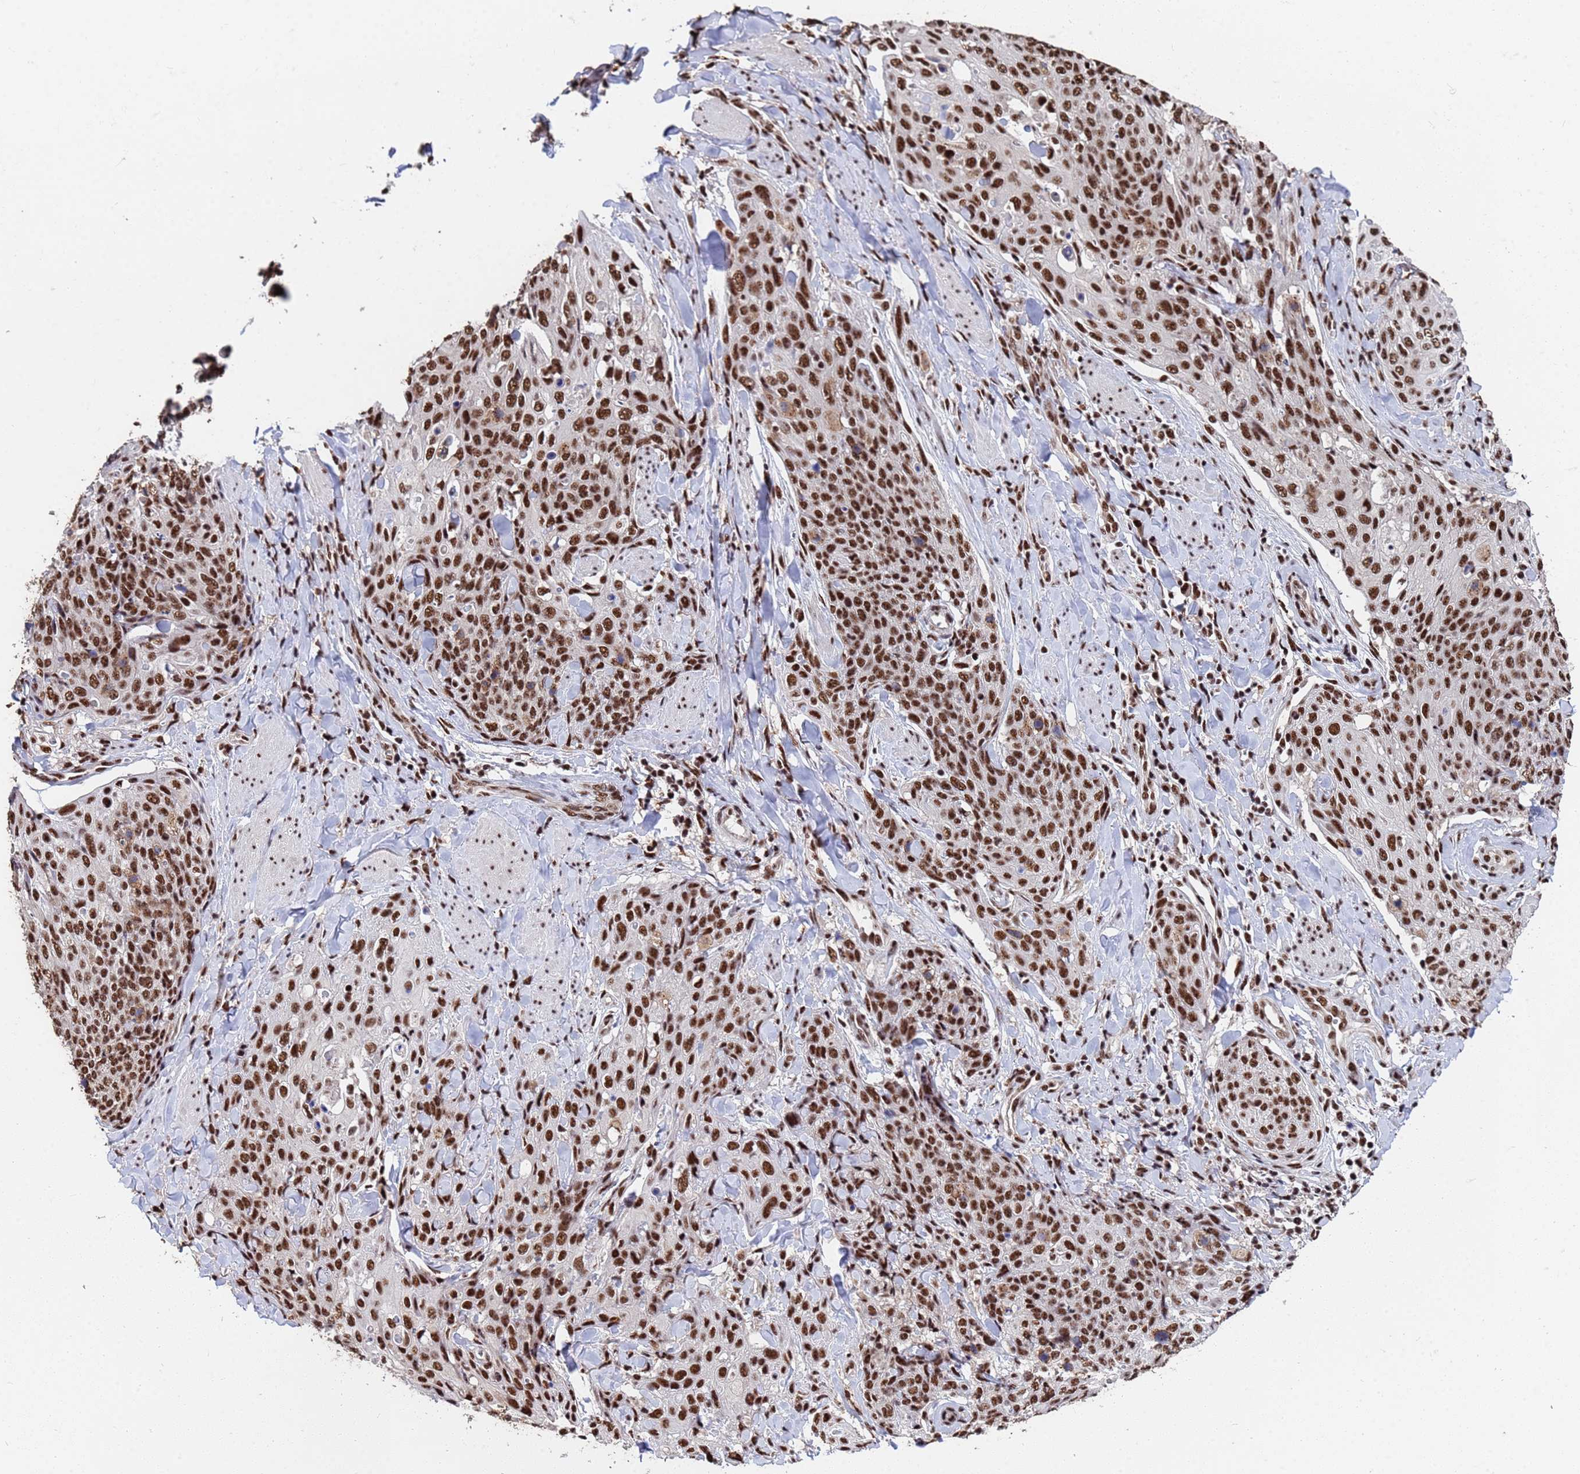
{"staining": {"intensity": "strong", "quantity": ">75%", "location": "nuclear"}, "tissue": "skin cancer", "cell_type": "Tumor cells", "image_type": "cancer", "snomed": [{"axis": "morphology", "description": "Squamous cell carcinoma, NOS"}, {"axis": "topography", "description": "Skin"}, {"axis": "topography", "description": "Vulva"}], "caption": "An IHC micrograph of tumor tissue is shown. Protein staining in brown labels strong nuclear positivity in skin cancer (squamous cell carcinoma) within tumor cells.", "gene": "SF3B2", "patient": {"sex": "female", "age": 85}}